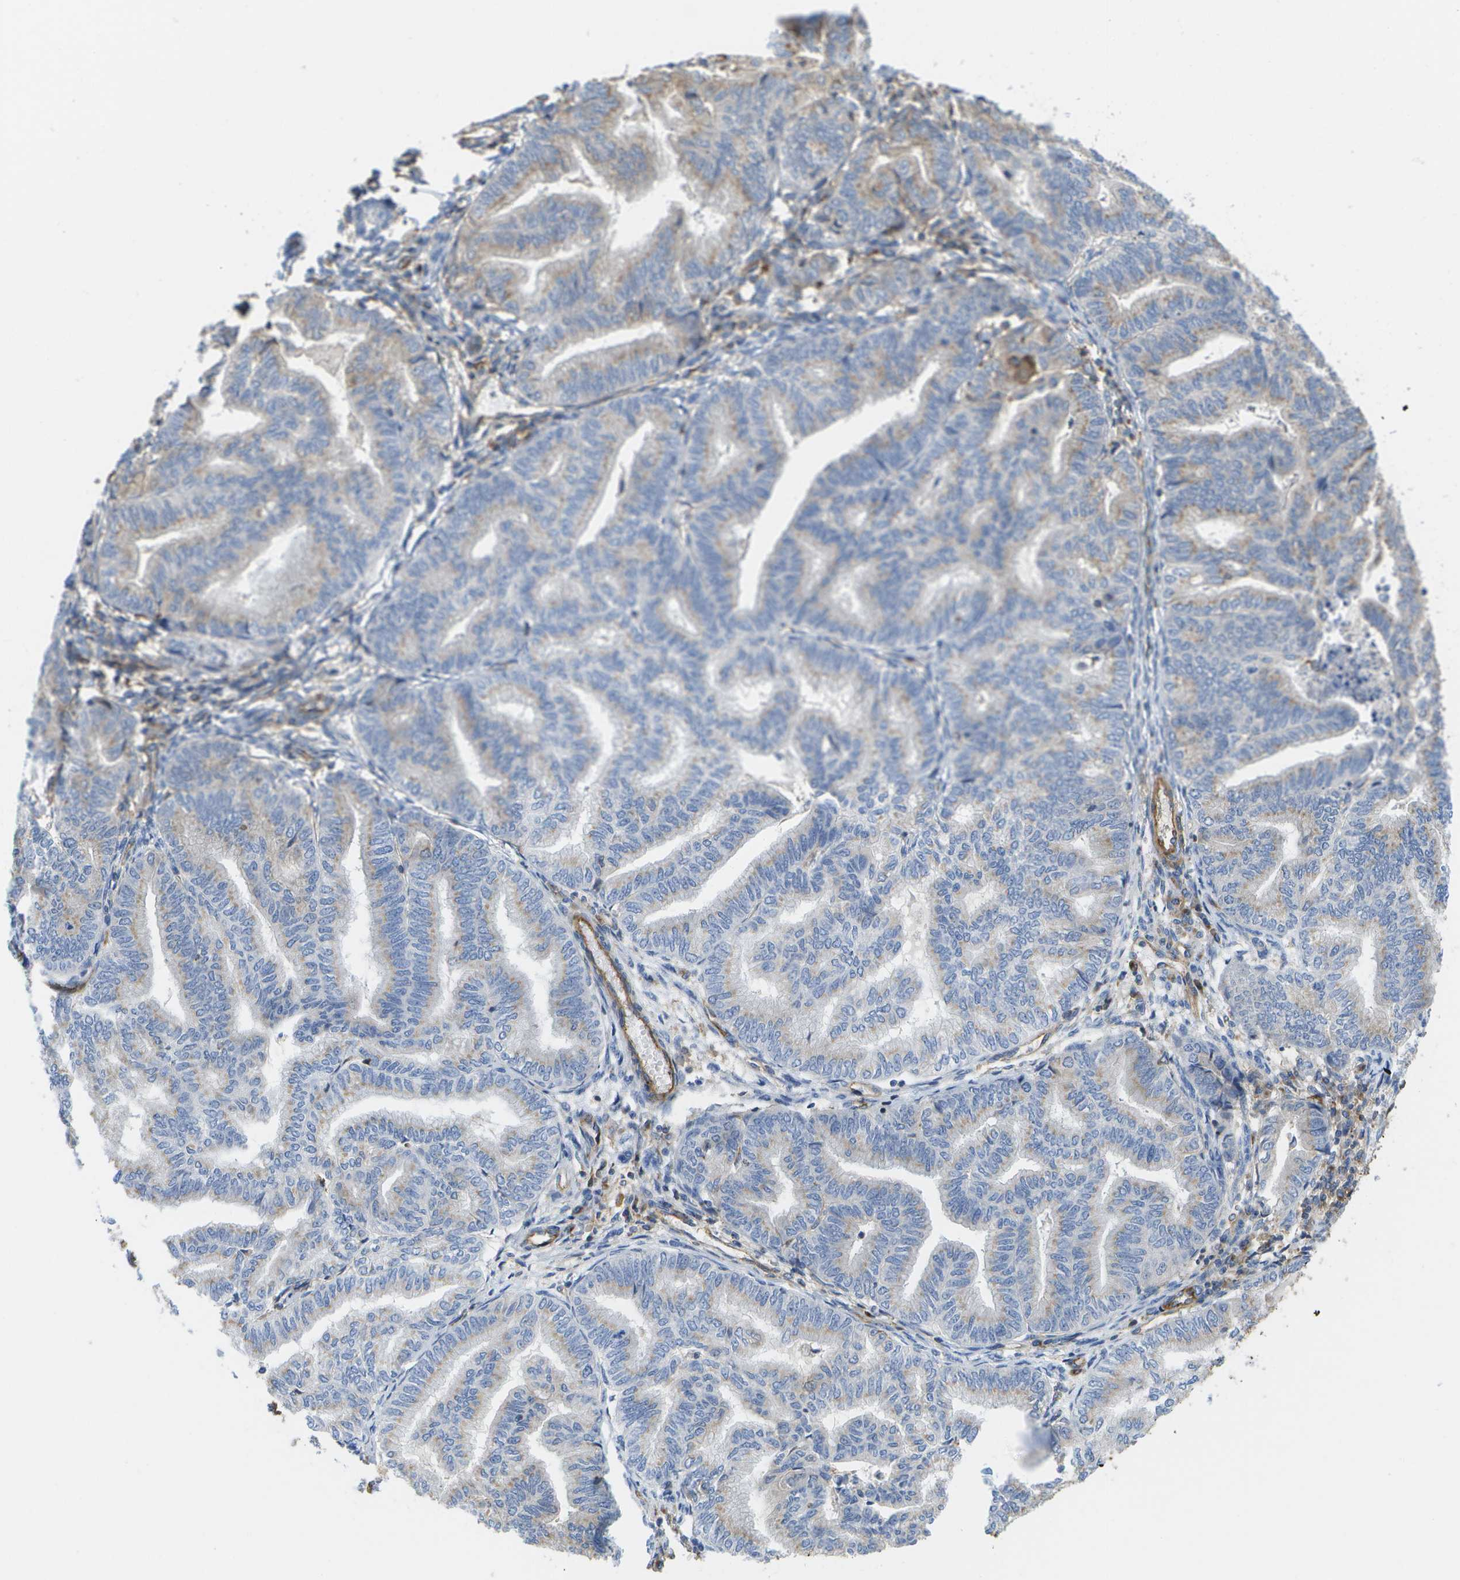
{"staining": {"intensity": "weak", "quantity": "<25%", "location": "cytoplasmic/membranous"}, "tissue": "endometrial cancer", "cell_type": "Tumor cells", "image_type": "cancer", "snomed": [{"axis": "morphology", "description": "Adenocarcinoma, NOS"}, {"axis": "topography", "description": "Endometrium"}], "caption": "DAB immunohistochemical staining of endometrial cancer exhibits no significant positivity in tumor cells.", "gene": "BST2", "patient": {"sex": "female", "age": 79}}